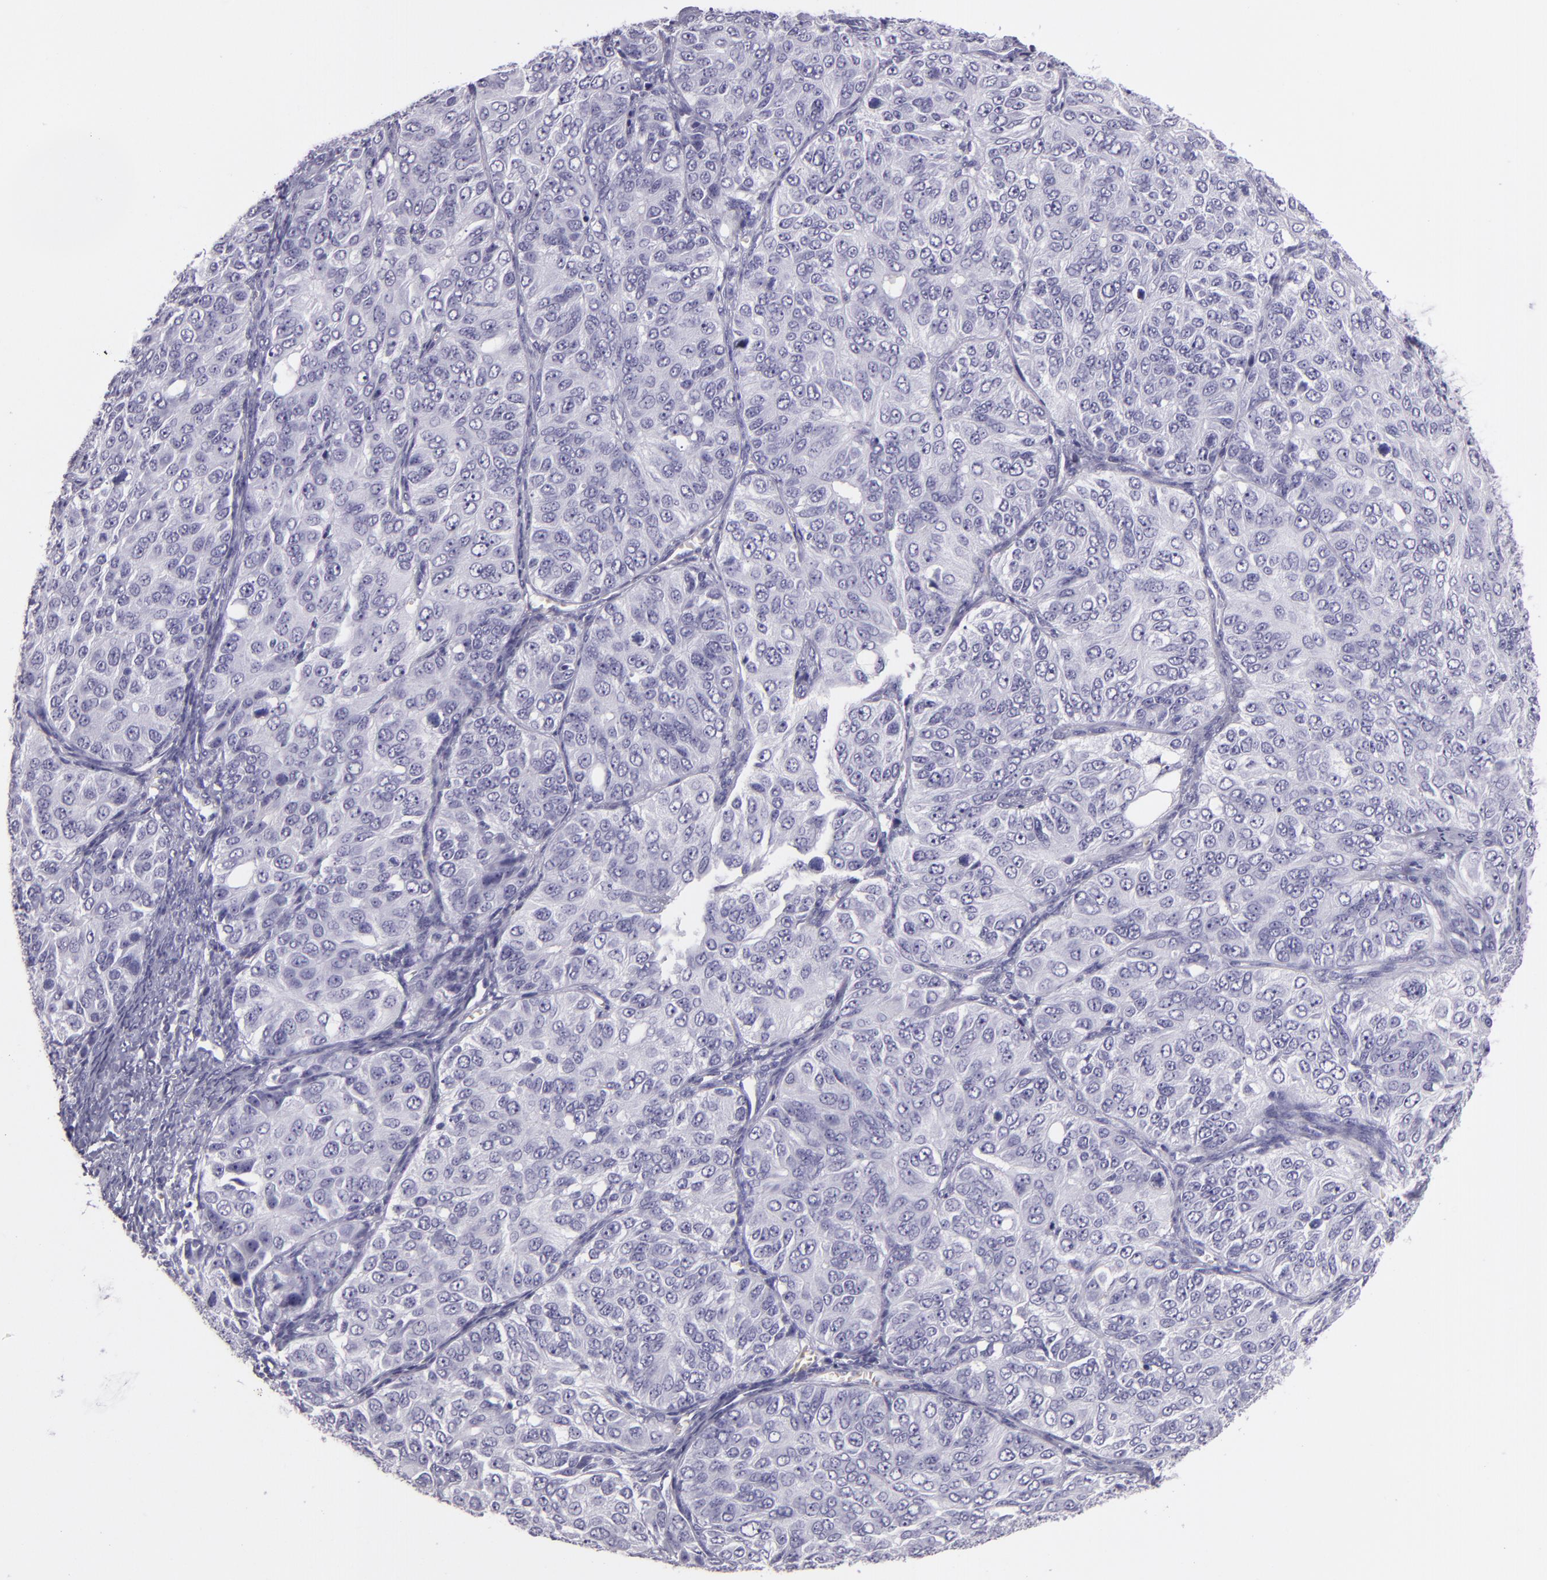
{"staining": {"intensity": "negative", "quantity": "none", "location": "none"}, "tissue": "ovarian cancer", "cell_type": "Tumor cells", "image_type": "cancer", "snomed": [{"axis": "morphology", "description": "Carcinoma, endometroid"}, {"axis": "topography", "description": "Ovary"}], "caption": "The micrograph exhibits no staining of tumor cells in ovarian cancer.", "gene": "CR2", "patient": {"sex": "female", "age": 51}}